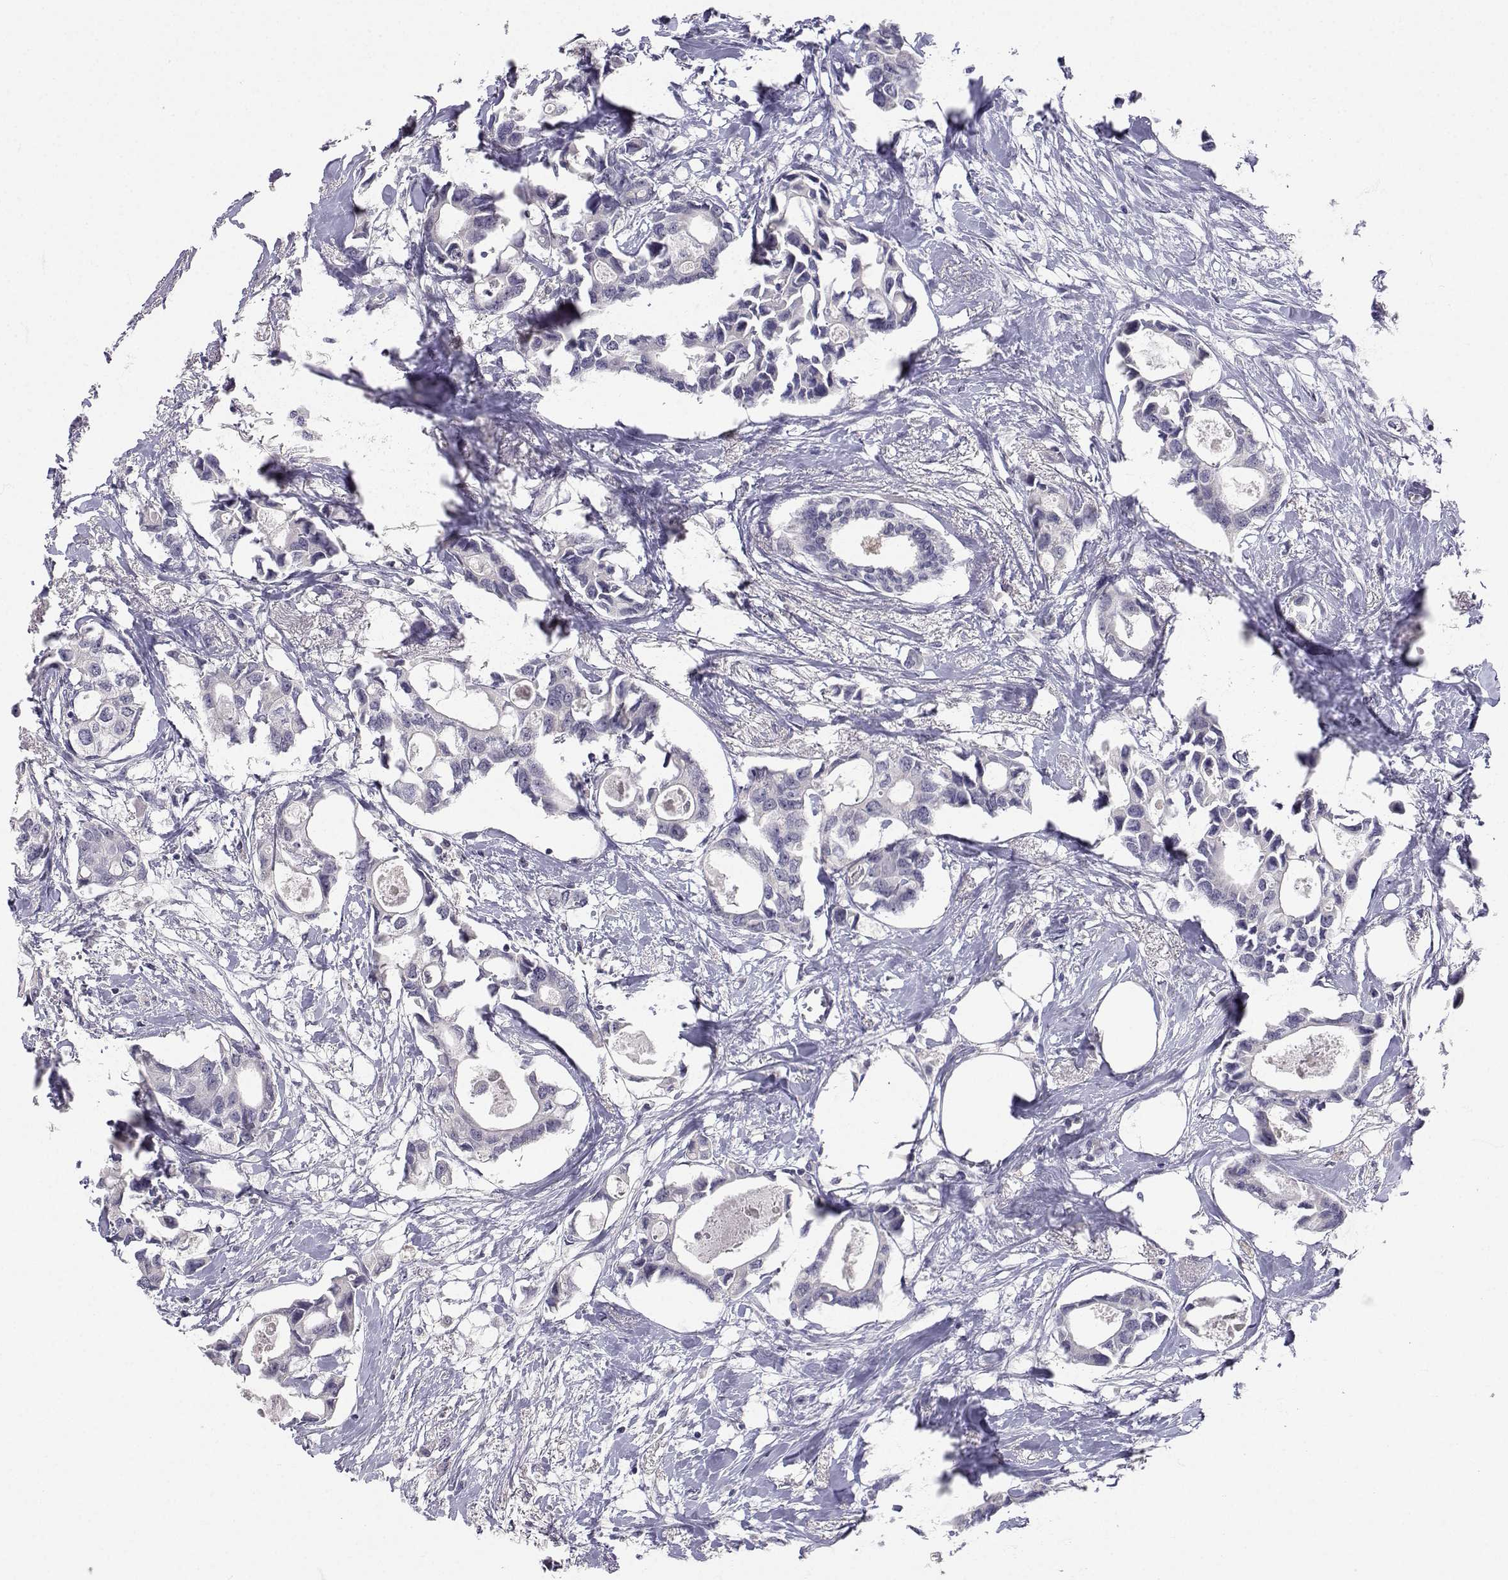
{"staining": {"intensity": "negative", "quantity": "none", "location": "none"}, "tissue": "breast cancer", "cell_type": "Tumor cells", "image_type": "cancer", "snomed": [{"axis": "morphology", "description": "Duct carcinoma"}, {"axis": "topography", "description": "Breast"}], "caption": "Immunohistochemistry (IHC) image of neoplastic tissue: human breast cancer stained with DAB shows no significant protein expression in tumor cells.", "gene": "SLC6A3", "patient": {"sex": "female", "age": 83}}